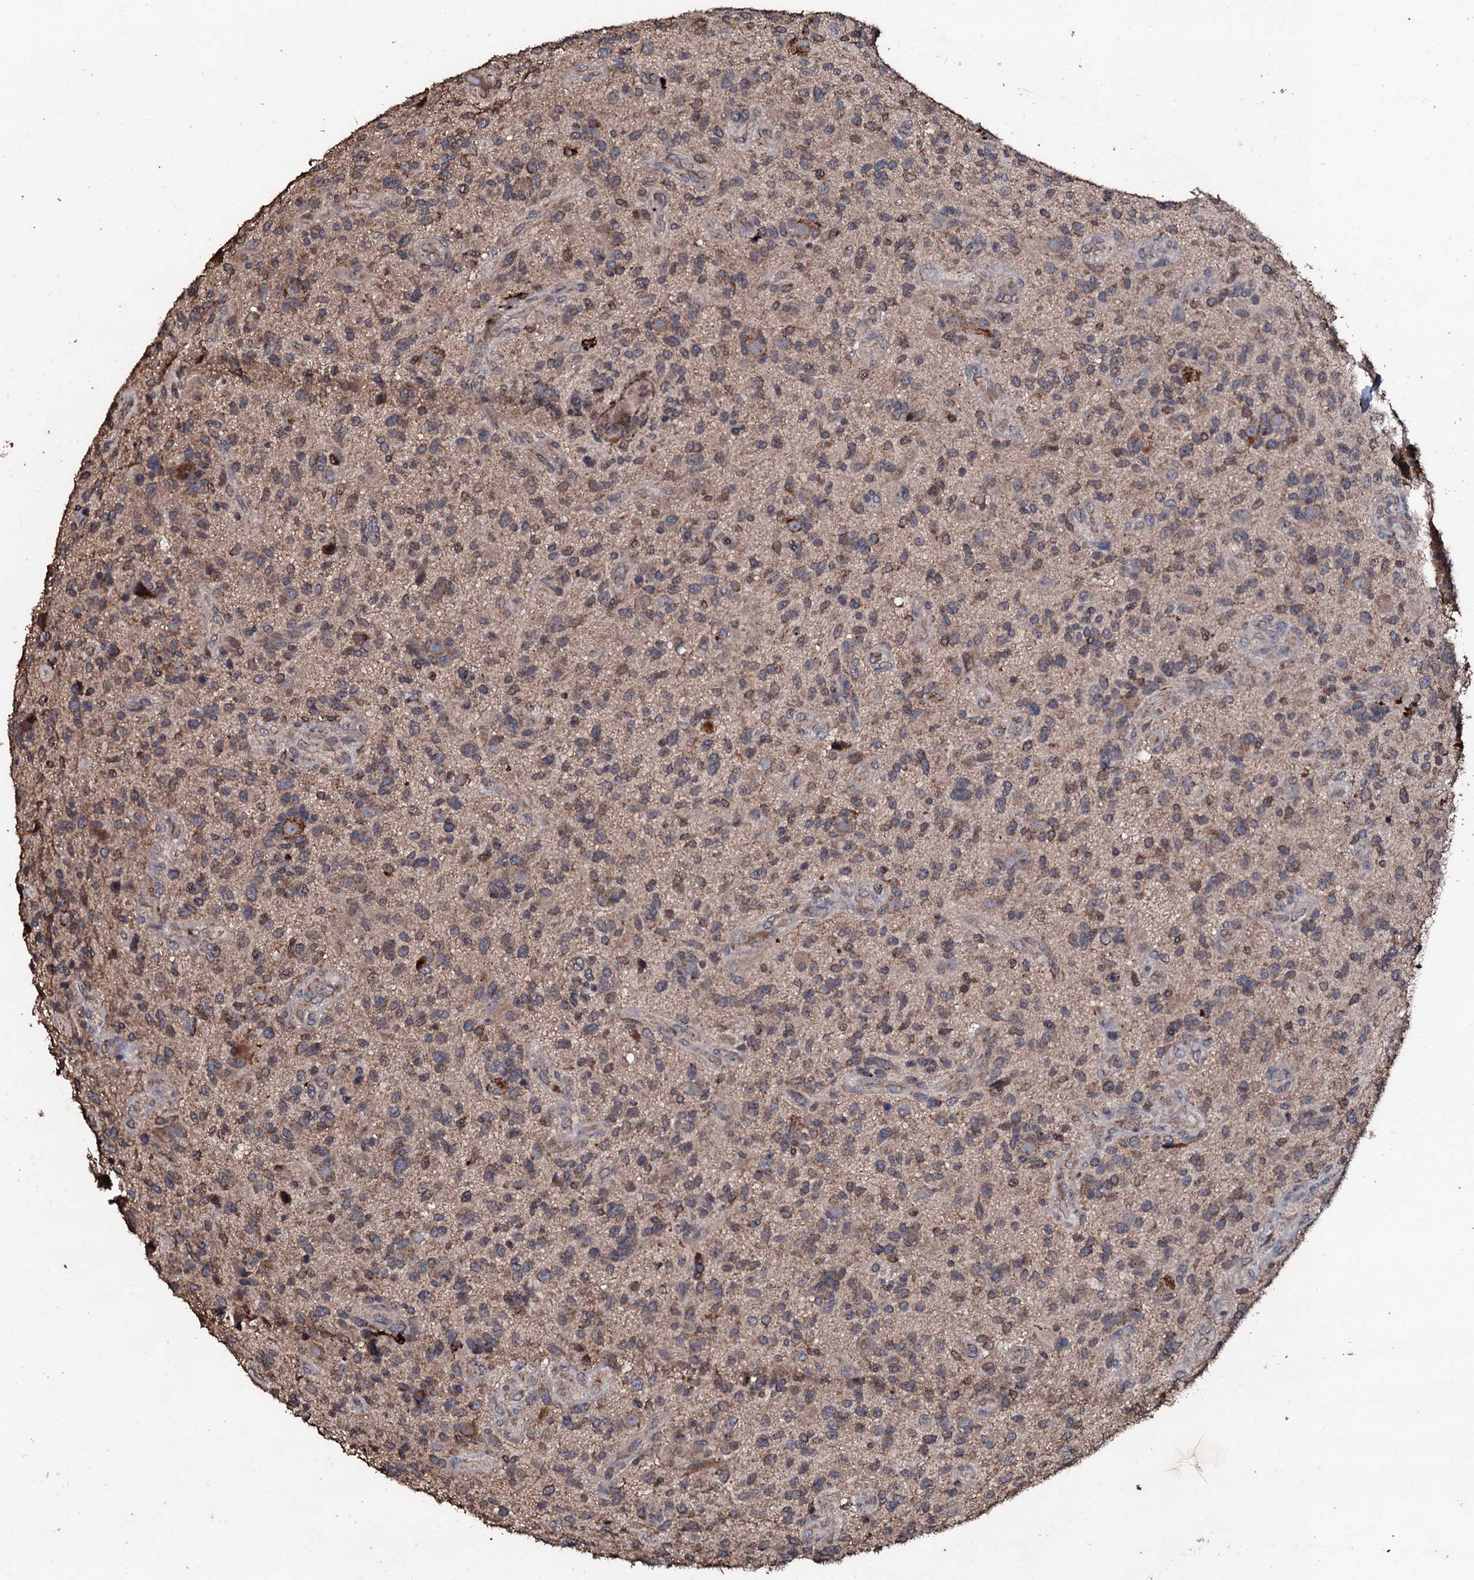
{"staining": {"intensity": "moderate", "quantity": ">75%", "location": "cytoplasmic/membranous"}, "tissue": "glioma", "cell_type": "Tumor cells", "image_type": "cancer", "snomed": [{"axis": "morphology", "description": "Glioma, malignant, High grade"}, {"axis": "topography", "description": "Brain"}], "caption": "Human glioma stained with a brown dye demonstrates moderate cytoplasmic/membranous positive expression in approximately >75% of tumor cells.", "gene": "SDHAF2", "patient": {"sex": "male", "age": 47}}